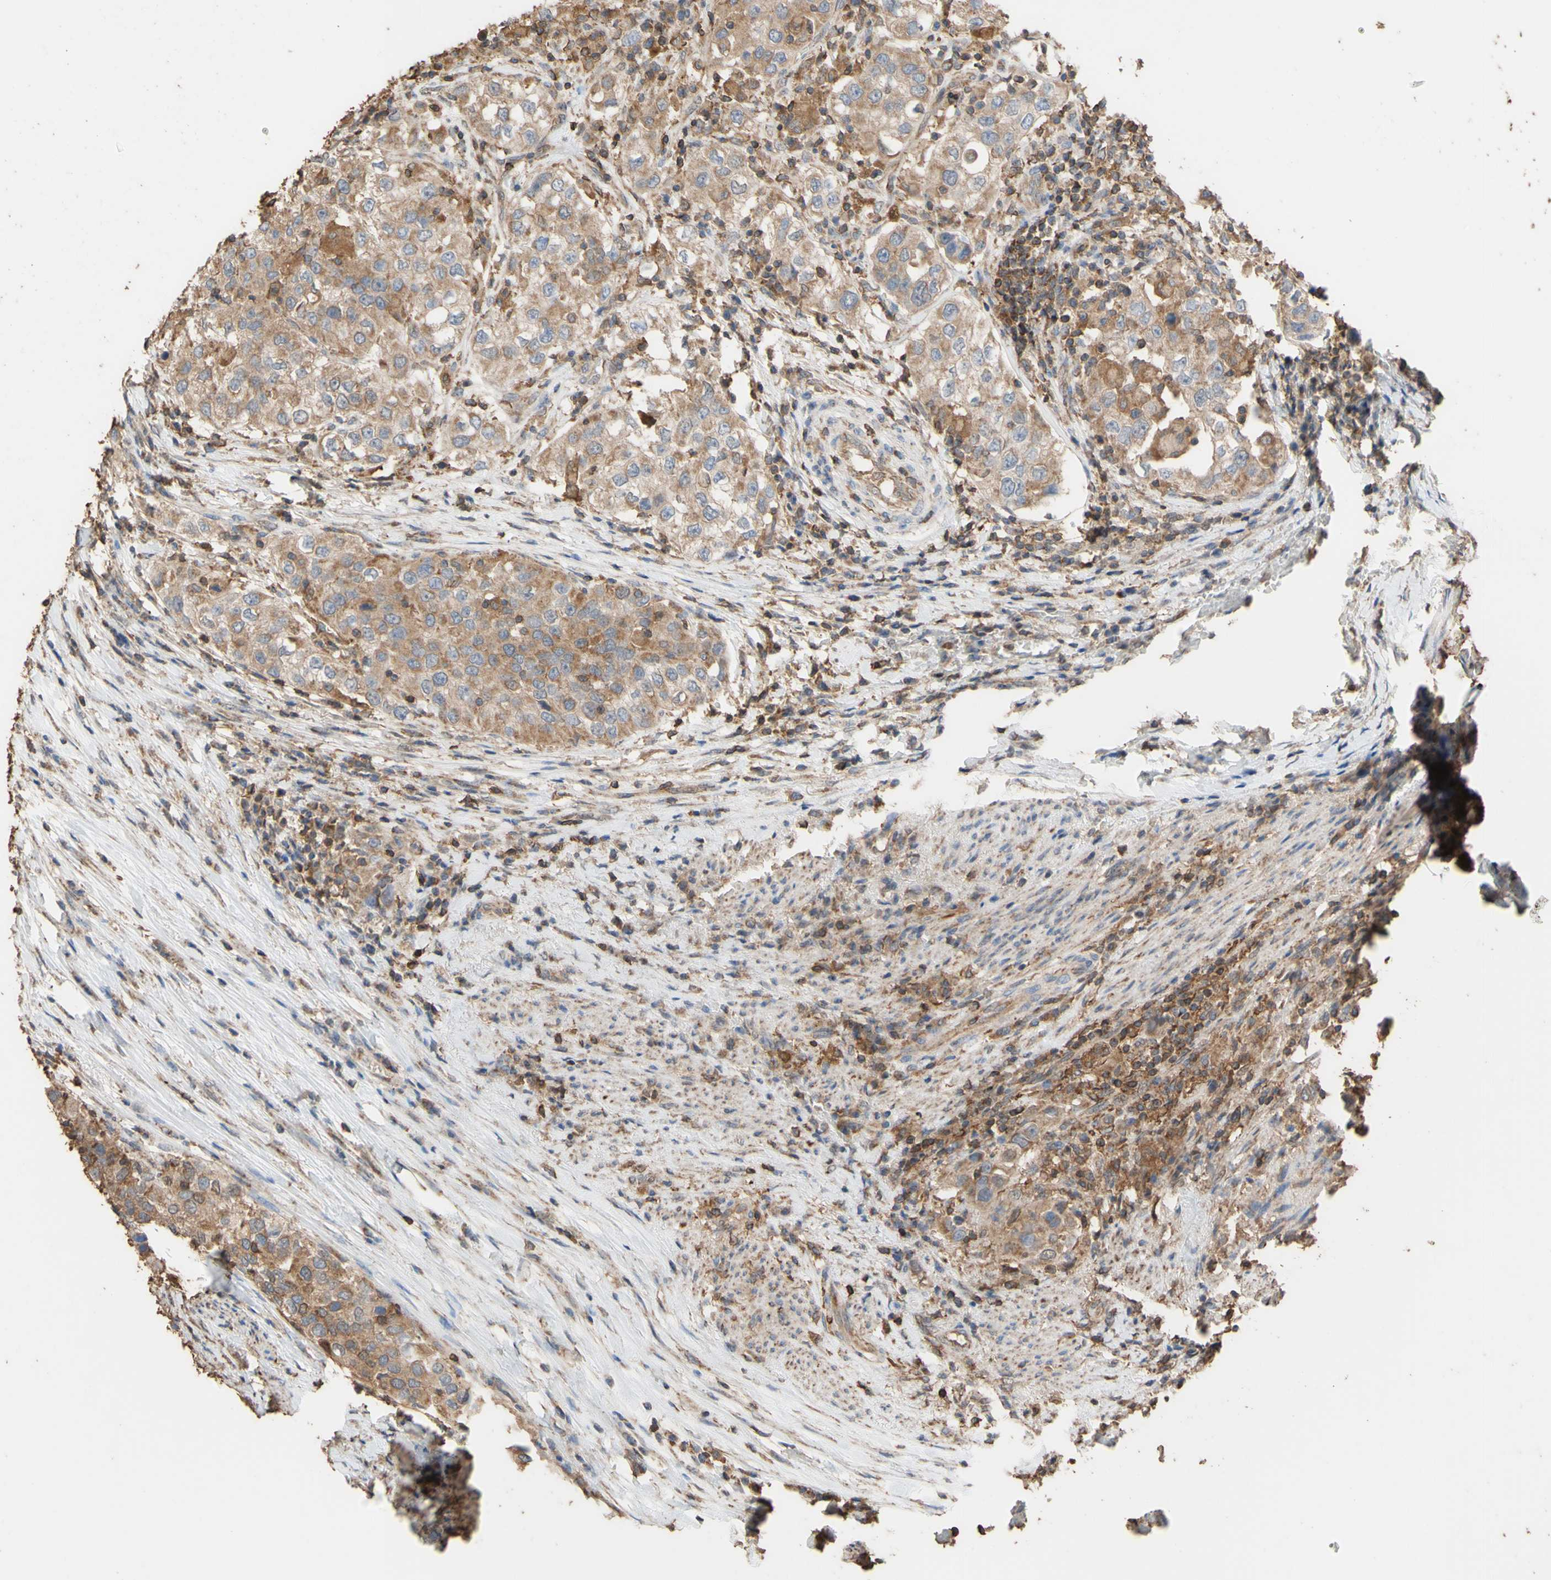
{"staining": {"intensity": "moderate", "quantity": ">75%", "location": "cytoplasmic/membranous"}, "tissue": "urothelial cancer", "cell_type": "Tumor cells", "image_type": "cancer", "snomed": [{"axis": "morphology", "description": "Urothelial carcinoma, High grade"}, {"axis": "topography", "description": "Urinary bladder"}], "caption": "This is a photomicrograph of IHC staining of urothelial cancer, which shows moderate expression in the cytoplasmic/membranous of tumor cells.", "gene": "ALDH9A1", "patient": {"sex": "female", "age": 80}}